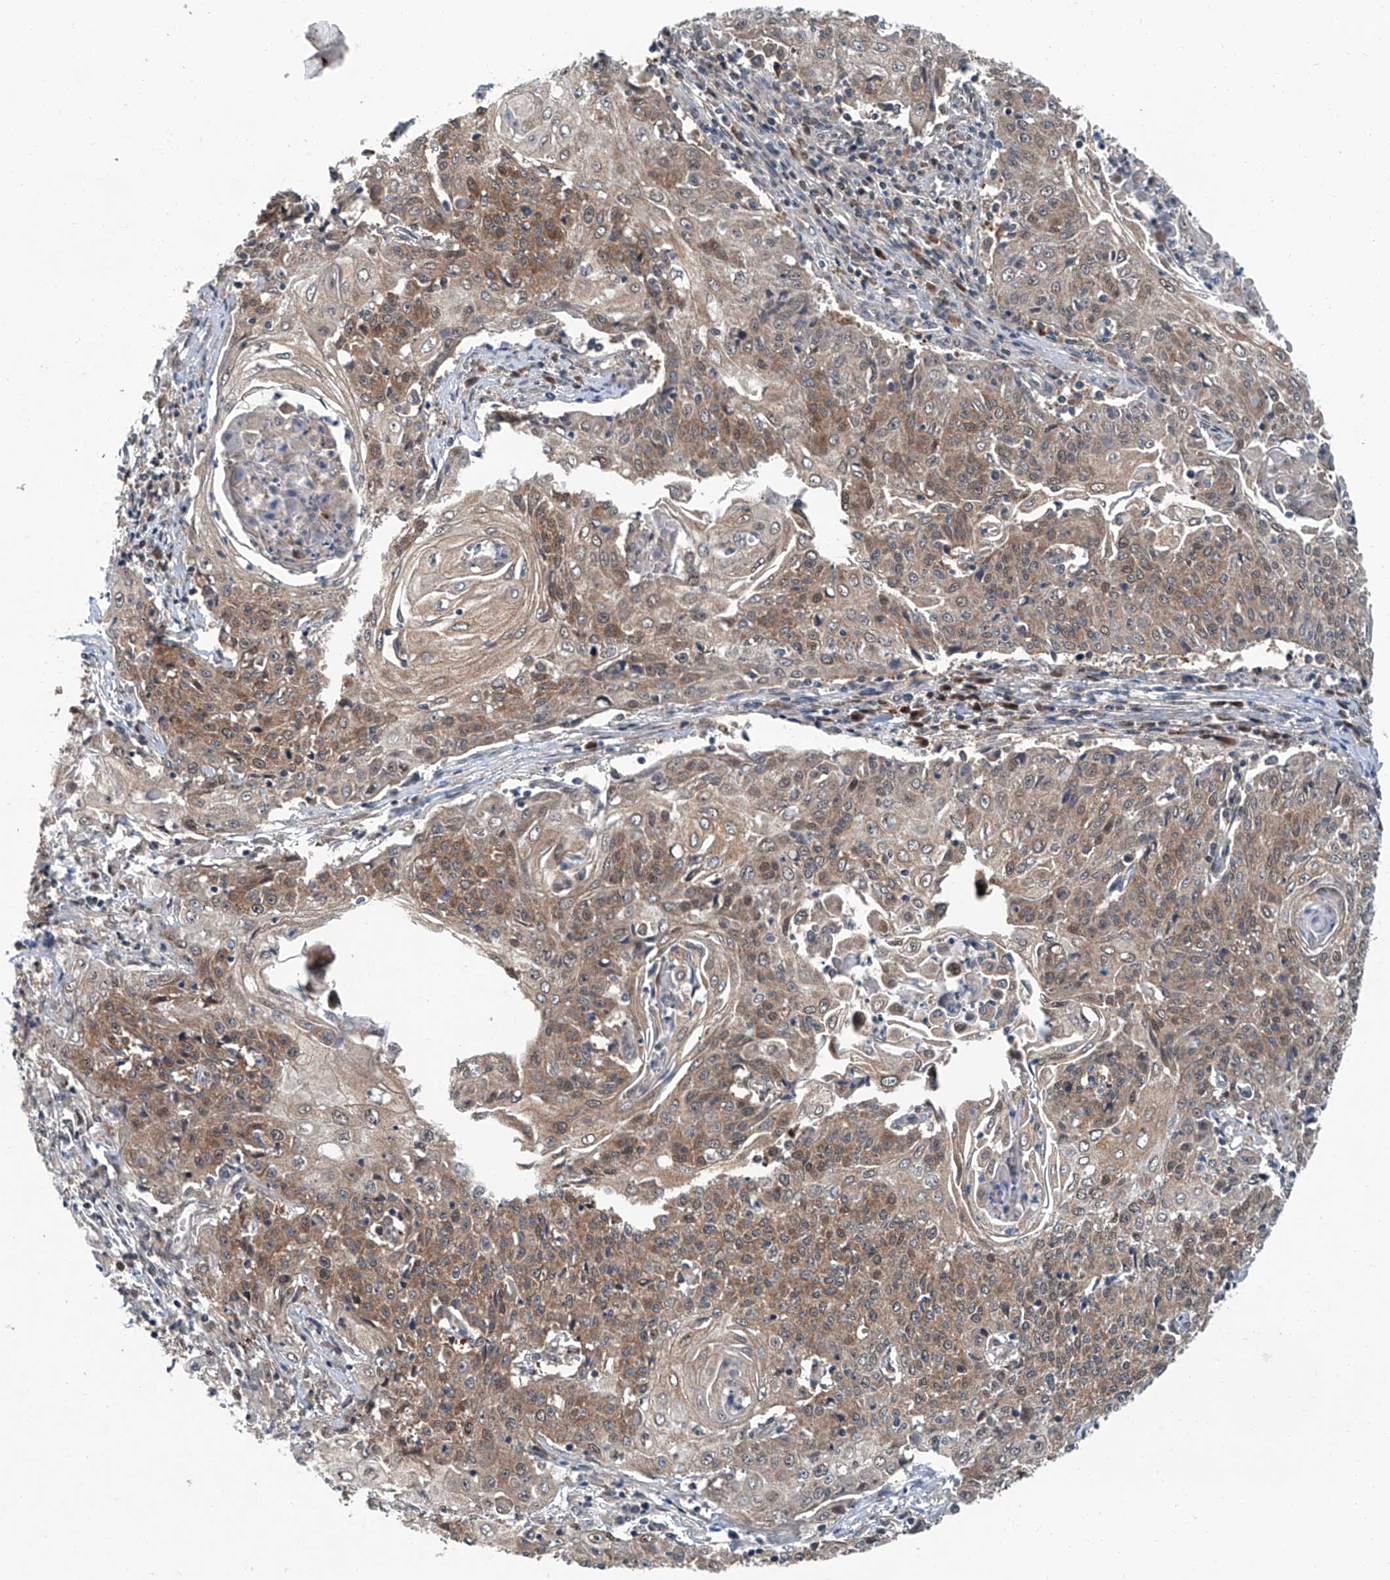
{"staining": {"intensity": "moderate", "quantity": ">75%", "location": "cytoplasmic/membranous"}, "tissue": "cervical cancer", "cell_type": "Tumor cells", "image_type": "cancer", "snomed": [{"axis": "morphology", "description": "Squamous cell carcinoma, NOS"}, {"axis": "topography", "description": "Cervix"}], "caption": "A high-resolution histopathology image shows immunohistochemistry staining of squamous cell carcinoma (cervical), which reveals moderate cytoplasmic/membranous staining in approximately >75% of tumor cells.", "gene": "CLK1", "patient": {"sex": "female", "age": 48}}